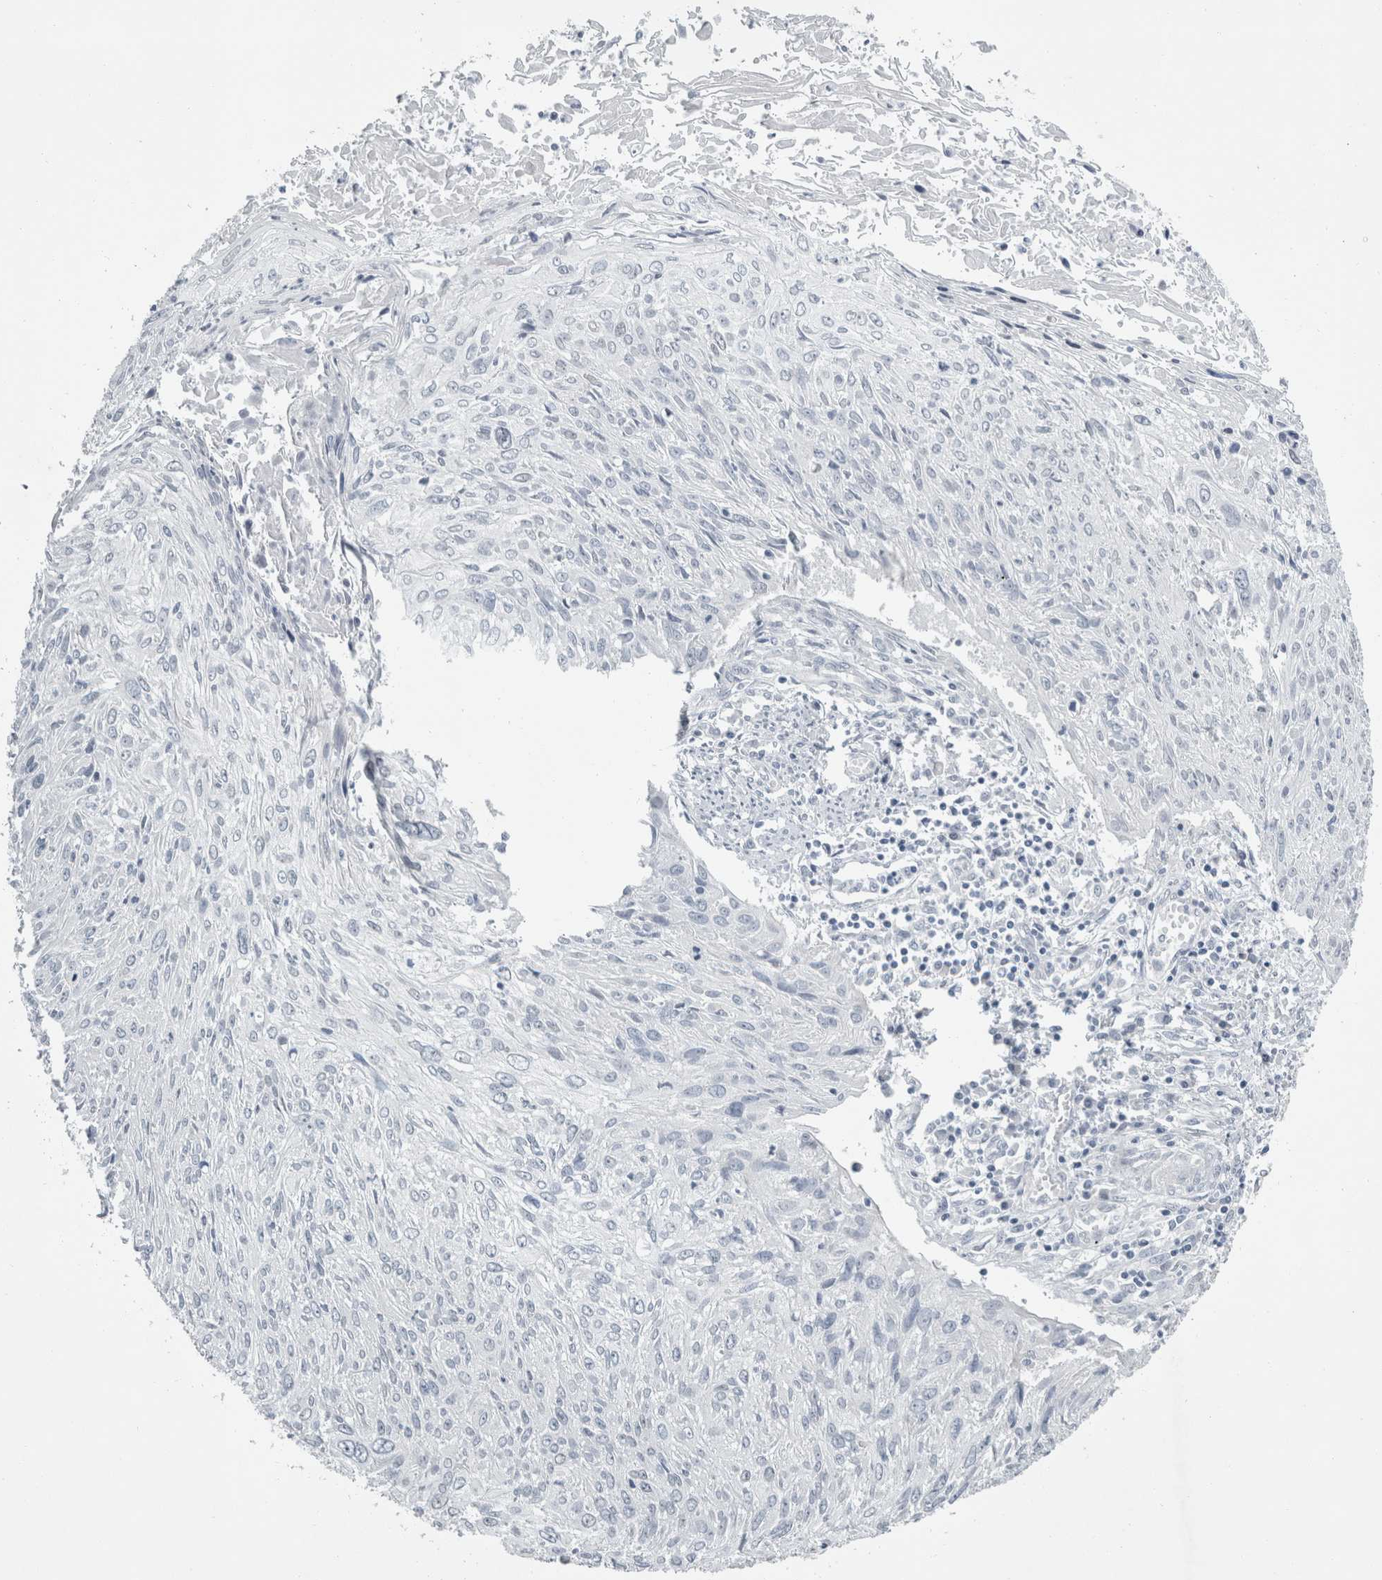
{"staining": {"intensity": "negative", "quantity": "none", "location": "none"}, "tissue": "cervical cancer", "cell_type": "Tumor cells", "image_type": "cancer", "snomed": [{"axis": "morphology", "description": "Squamous cell carcinoma, NOS"}, {"axis": "topography", "description": "Cervix"}], "caption": "A high-resolution micrograph shows immunohistochemistry (IHC) staining of cervical cancer, which displays no significant positivity in tumor cells.", "gene": "FXYD7", "patient": {"sex": "female", "age": 51}}